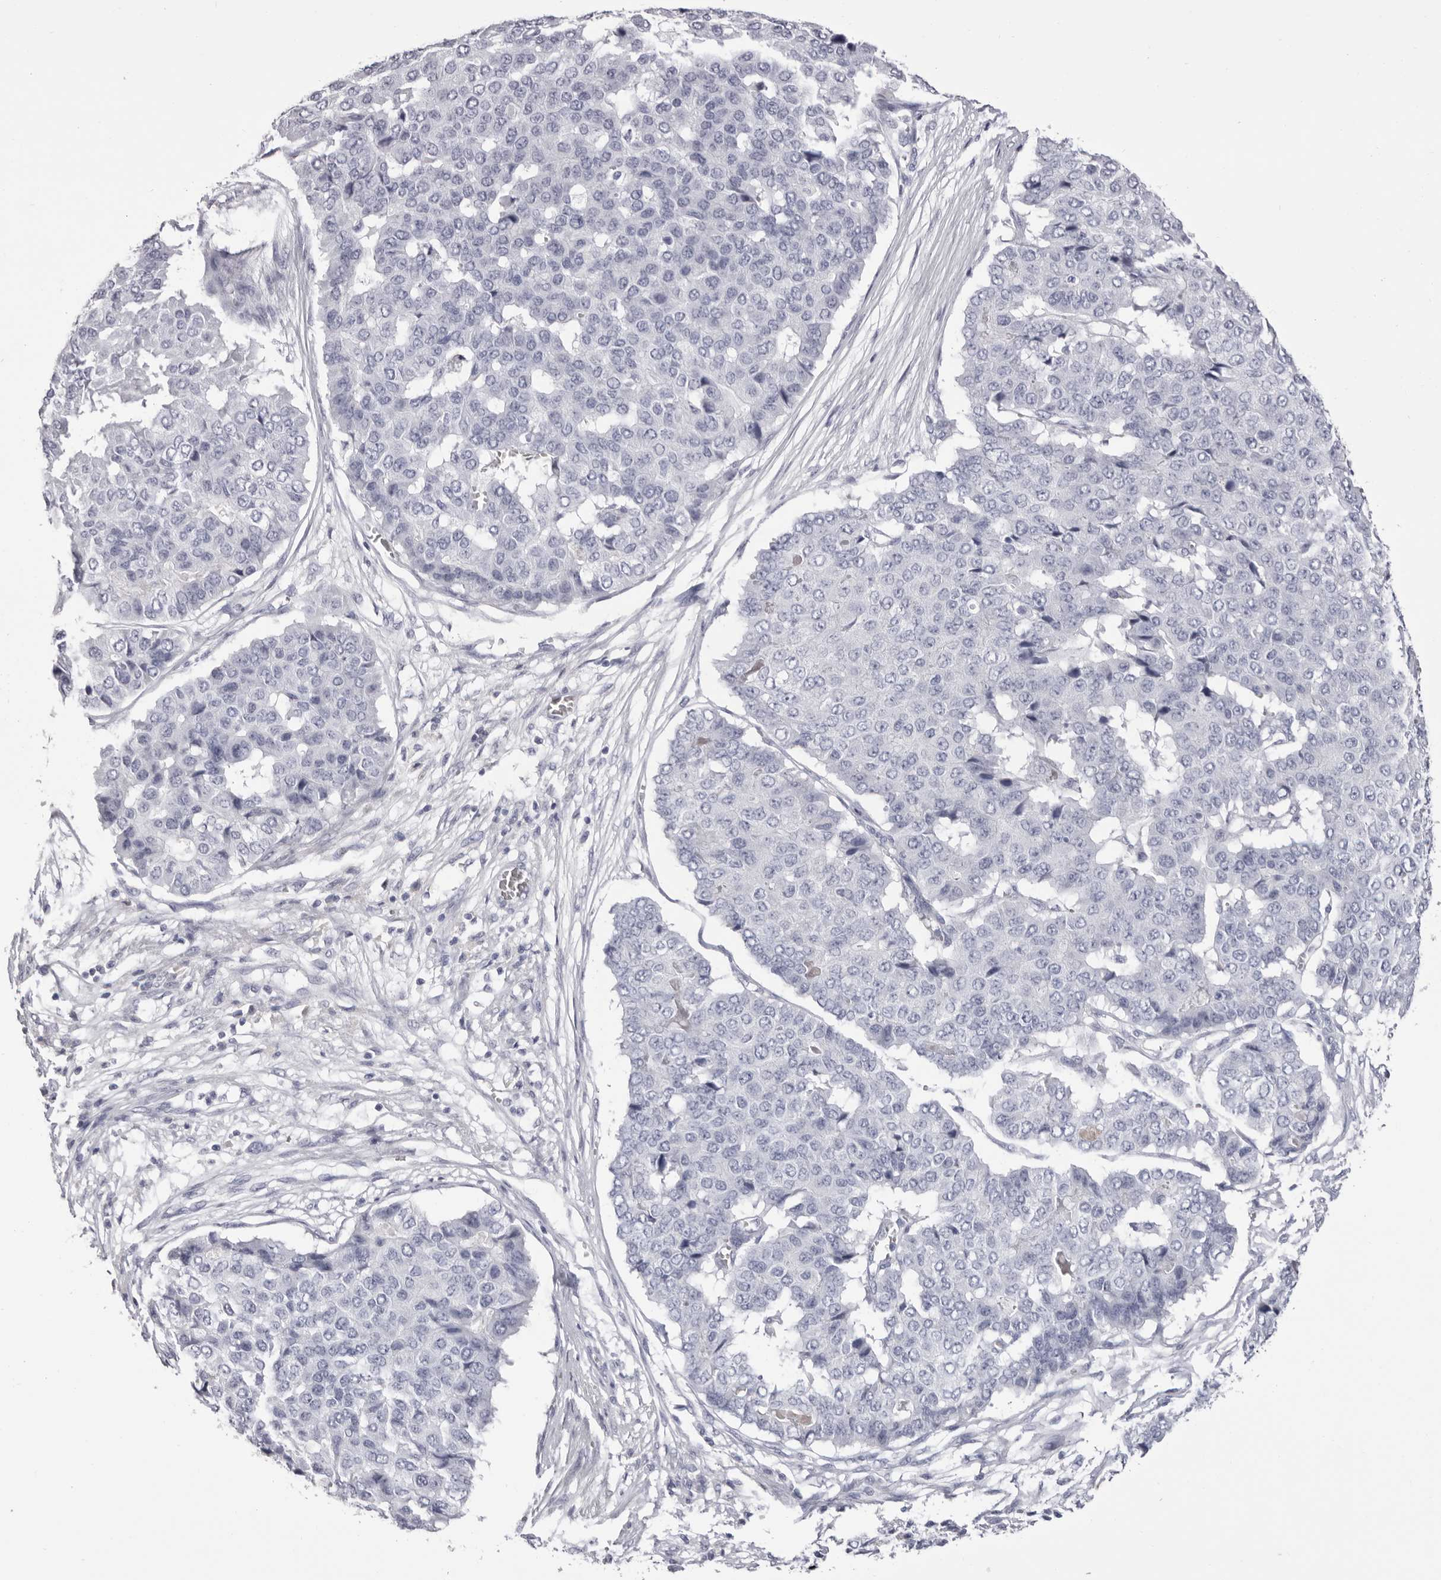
{"staining": {"intensity": "negative", "quantity": "none", "location": "none"}, "tissue": "pancreatic cancer", "cell_type": "Tumor cells", "image_type": "cancer", "snomed": [{"axis": "morphology", "description": "Adenocarcinoma, NOS"}, {"axis": "topography", "description": "Pancreas"}], "caption": "Histopathology image shows no protein staining in tumor cells of pancreatic adenocarcinoma tissue.", "gene": "LPO", "patient": {"sex": "male", "age": 50}}